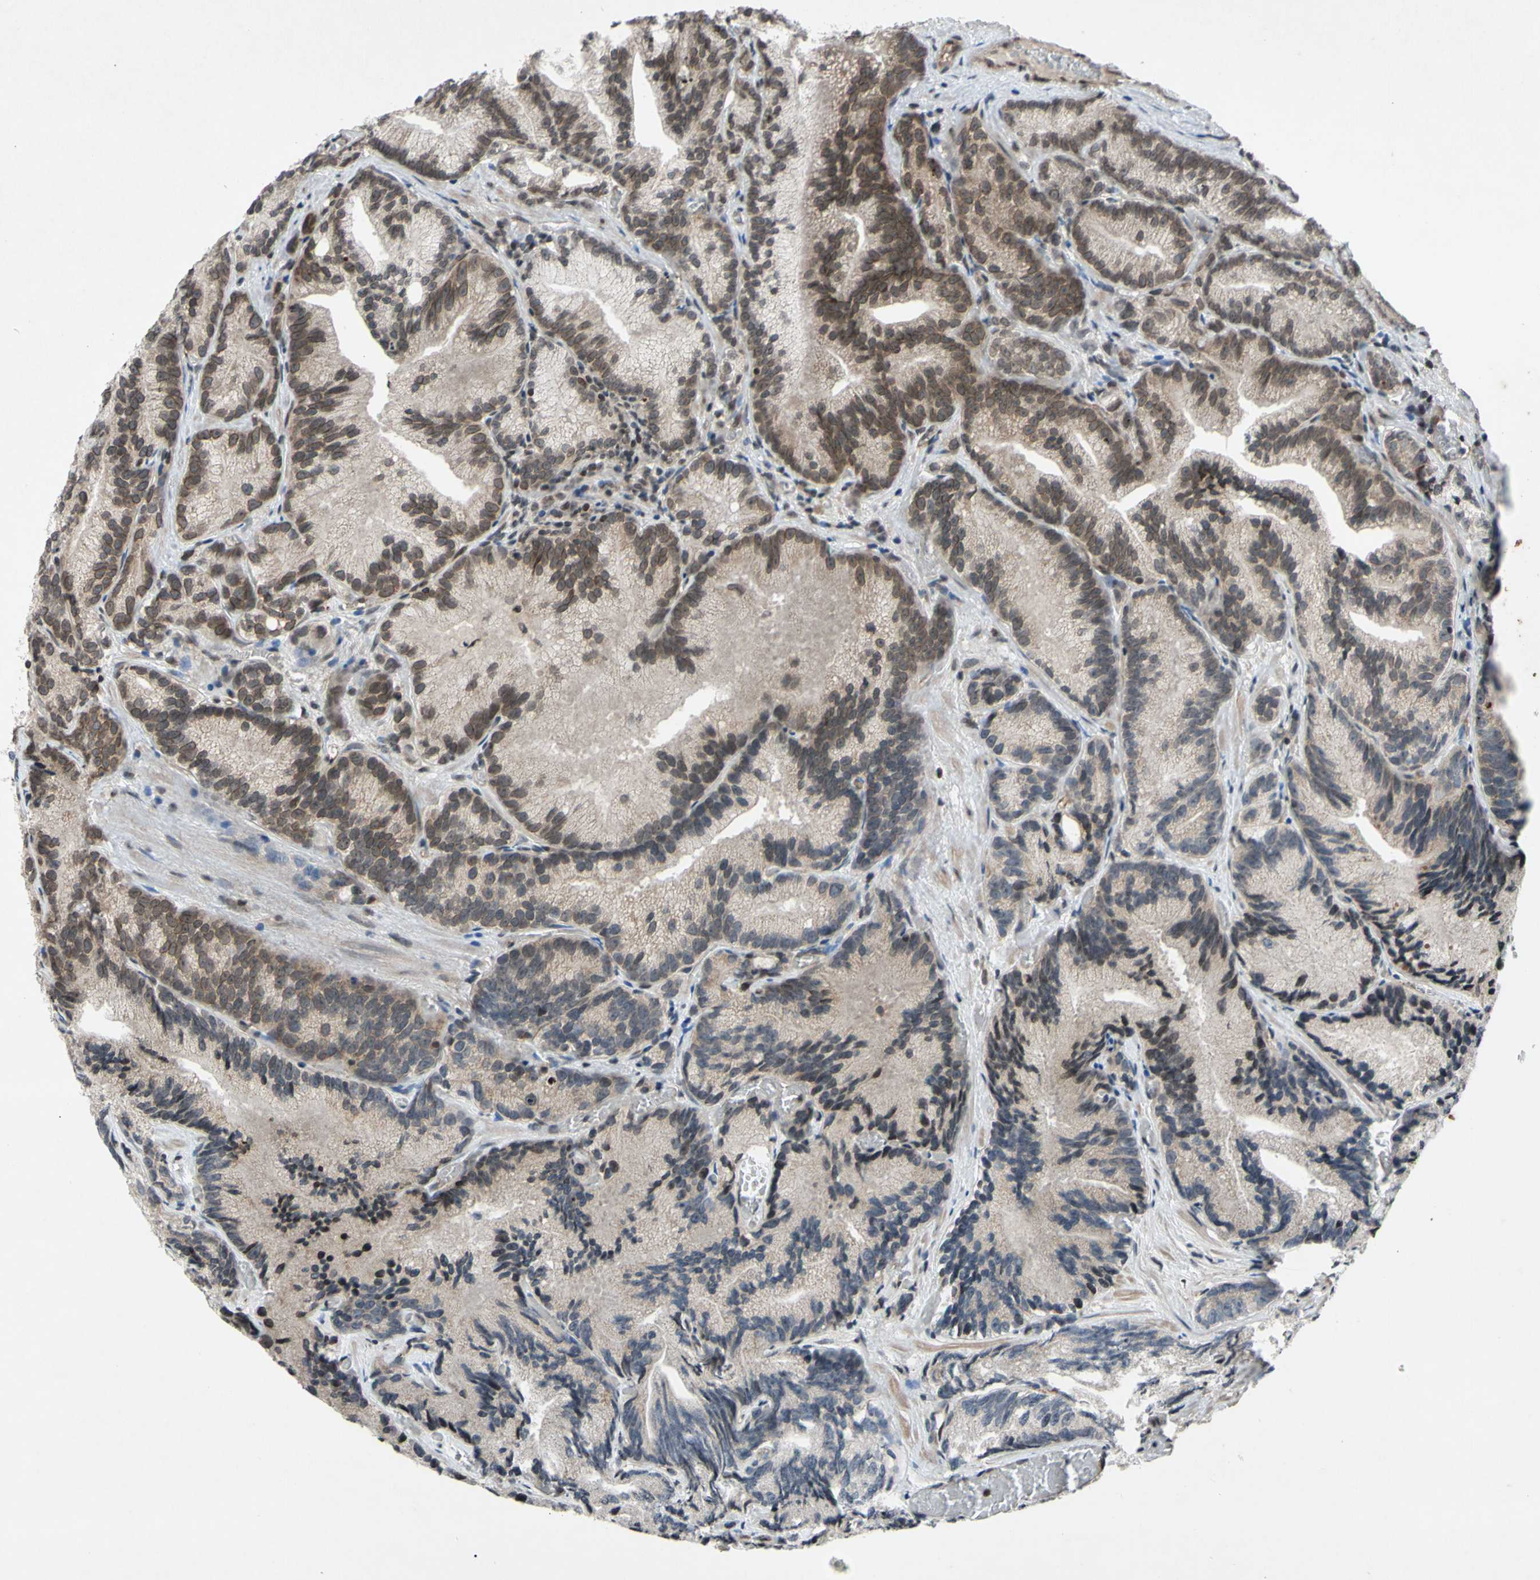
{"staining": {"intensity": "weak", "quantity": "25%-75%", "location": "cytoplasmic/membranous,nuclear"}, "tissue": "prostate cancer", "cell_type": "Tumor cells", "image_type": "cancer", "snomed": [{"axis": "morphology", "description": "Adenocarcinoma, Low grade"}, {"axis": "topography", "description": "Prostate"}], "caption": "A photomicrograph of prostate adenocarcinoma (low-grade) stained for a protein shows weak cytoplasmic/membranous and nuclear brown staining in tumor cells.", "gene": "XPO1", "patient": {"sex": "male", "age": 89}}